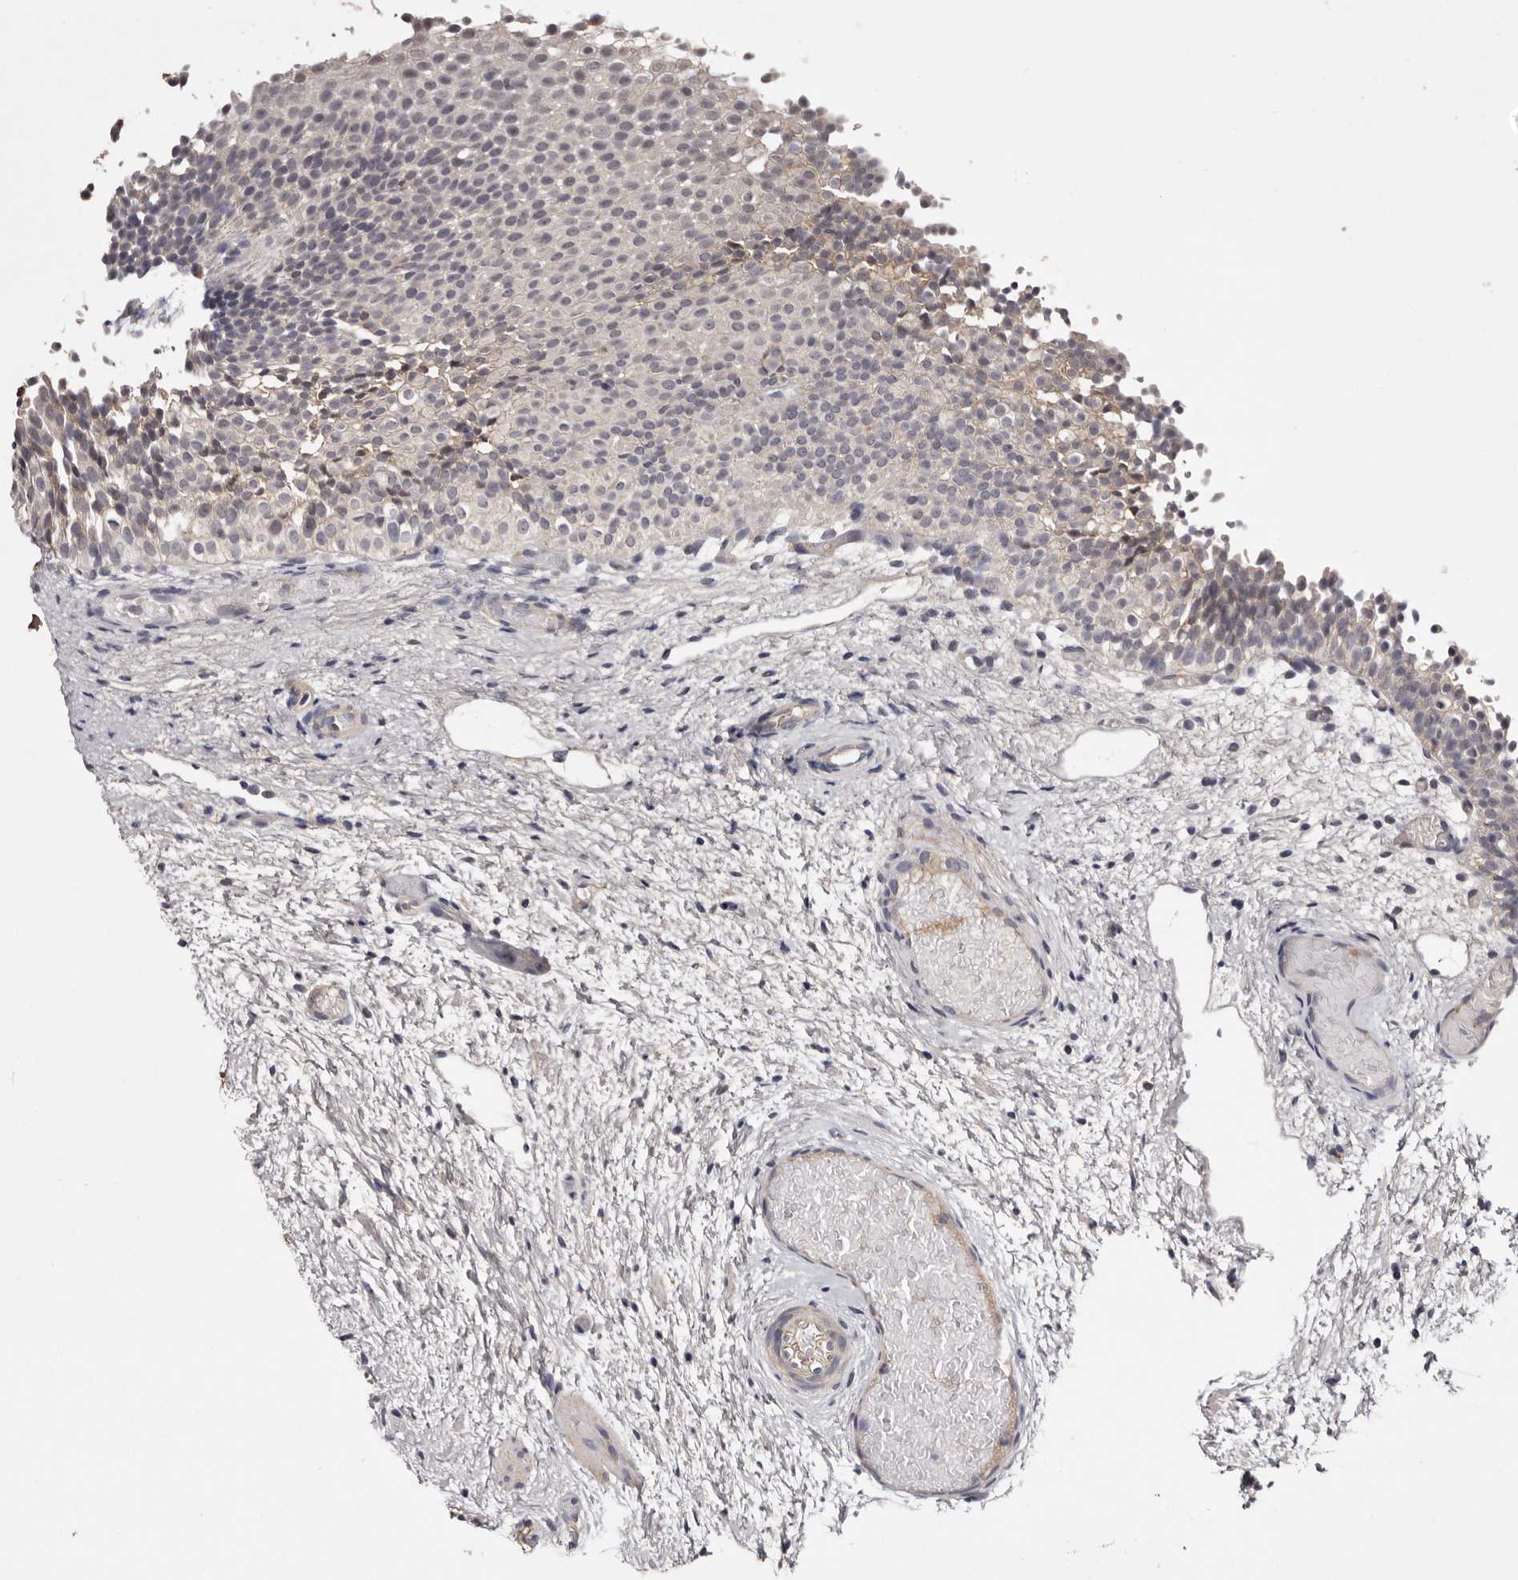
{"staining": {"intensity": "moderate", "quantity": "25%-75%", "location": "cytoplasmic/membranous"}, "tissue": "urinary bladder", "cell_type": "Urothelial cells", "image_type": "normal", "snomed": [{"axis": "morphology", "description": "Normal tissue, NOS"}, {"axis": "topography", "description": "Urinary bladder"}], "caption": "Immunohistochemistry (IHC) (DAB (3,3'-diaminobenzidine)) staining of normal human urinary bladder demonstrates moderate cytoplasmic/membranous protein staining in approximately 25%-75% of urothelial cells. (DAB (3,3'-diaminobenzidine) IHC with brightfield microscopy, high magnification).", "gene": "CYP1B1", "patient": {"sex": "male", "age": 1}}